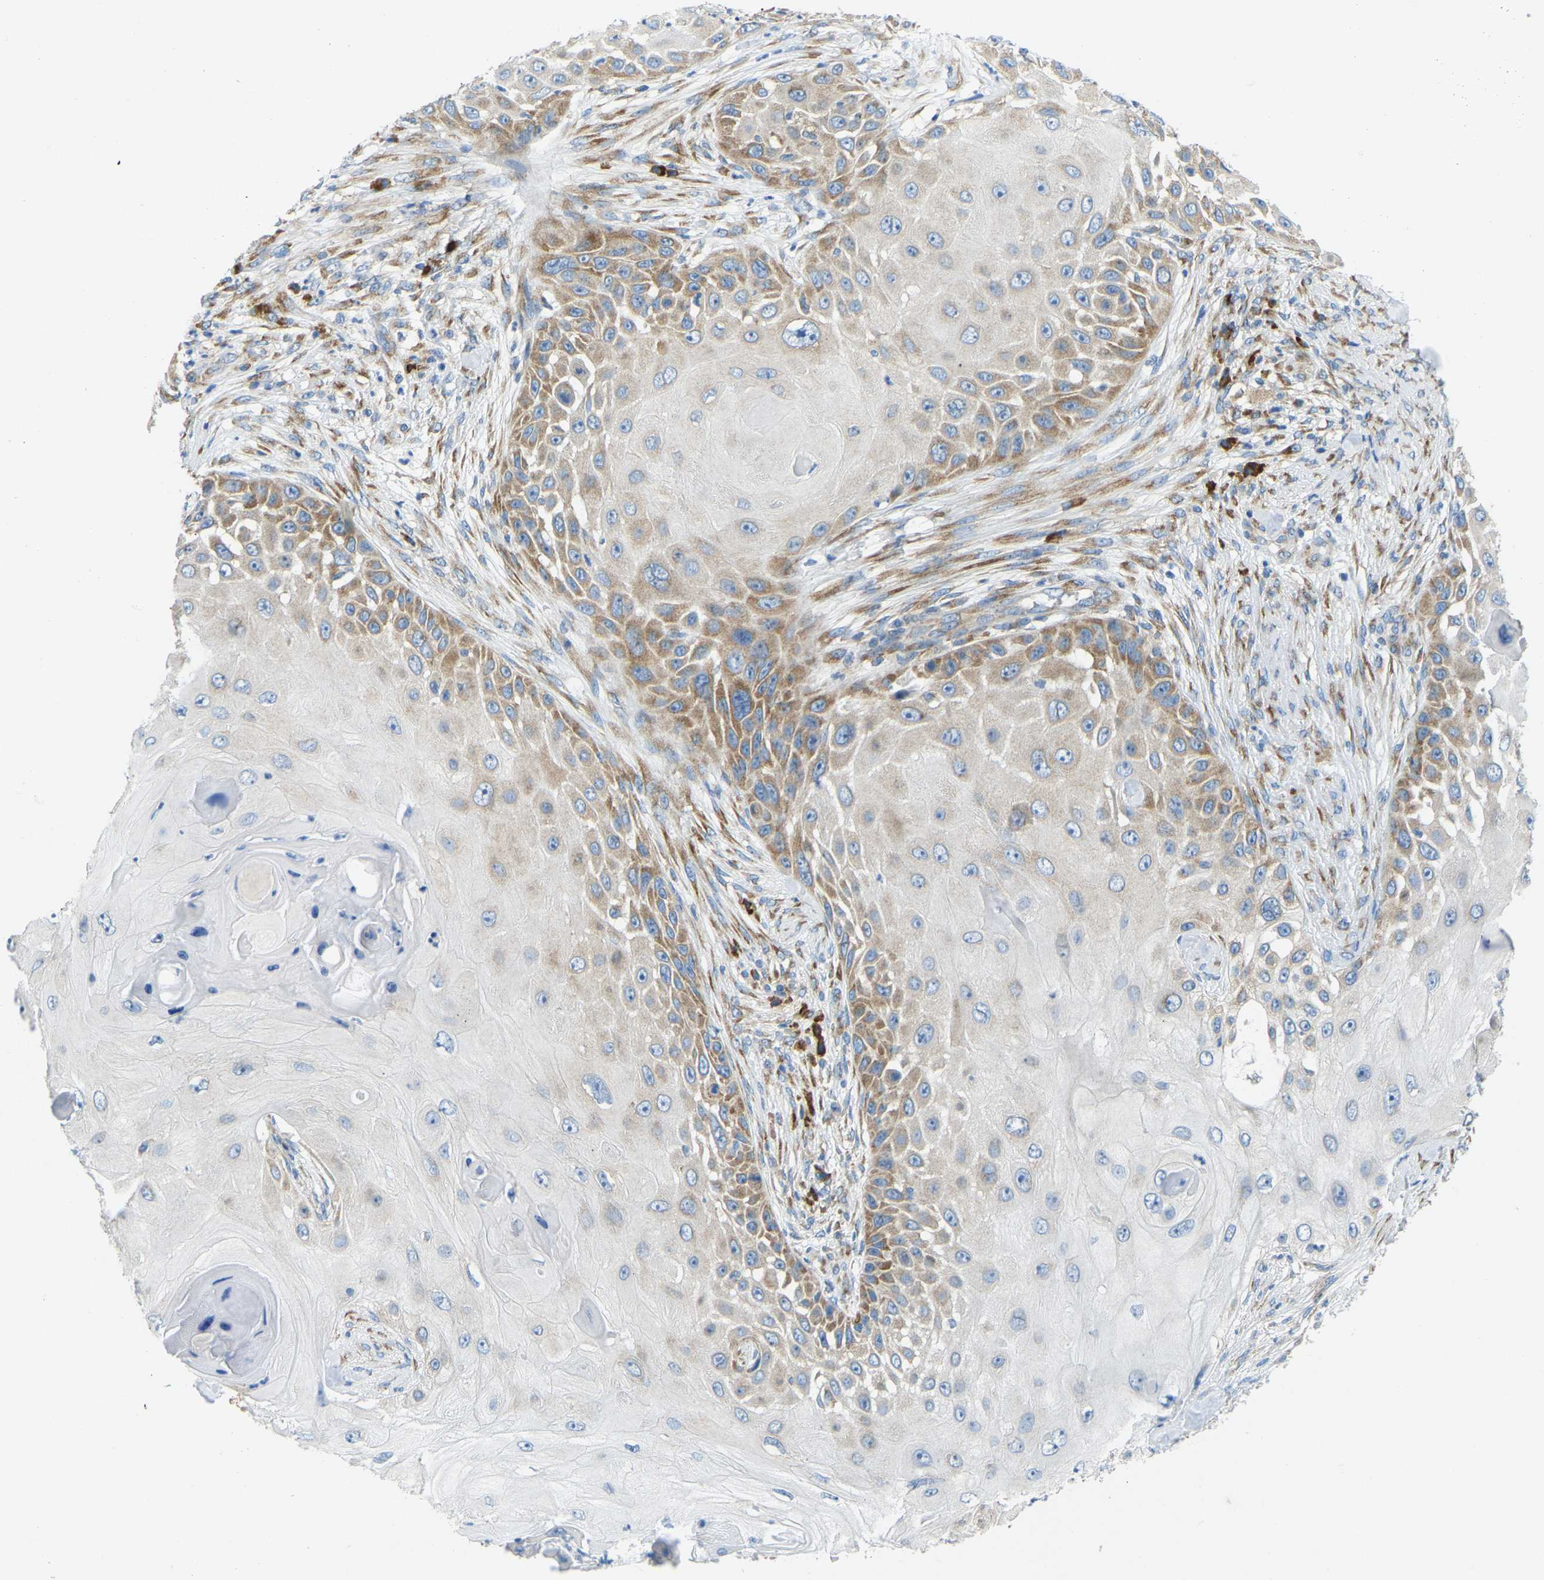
{"staining": {"intensity": "moderate", "quantity": ">75%", "location": "cytoplasmic/membranous"}, "tissue": "skin cancer", "cell_type": "Tumor cells", "image_type": "cancer", "snomed": [{"axis": "morphology", "description": "Squamous cell carcinoma, NOS"}, {"axis": "topography", "description": "Skin"}], "caption": "A micrograph showing moderate cytoplasmic/membranous staining in about >75% of tumor cells in squamous cell carcinoma (skin), as visualized by brown immunohistochemical staining.", "gene": "SND1", "patient": {"sex": "female", "age": 44}}